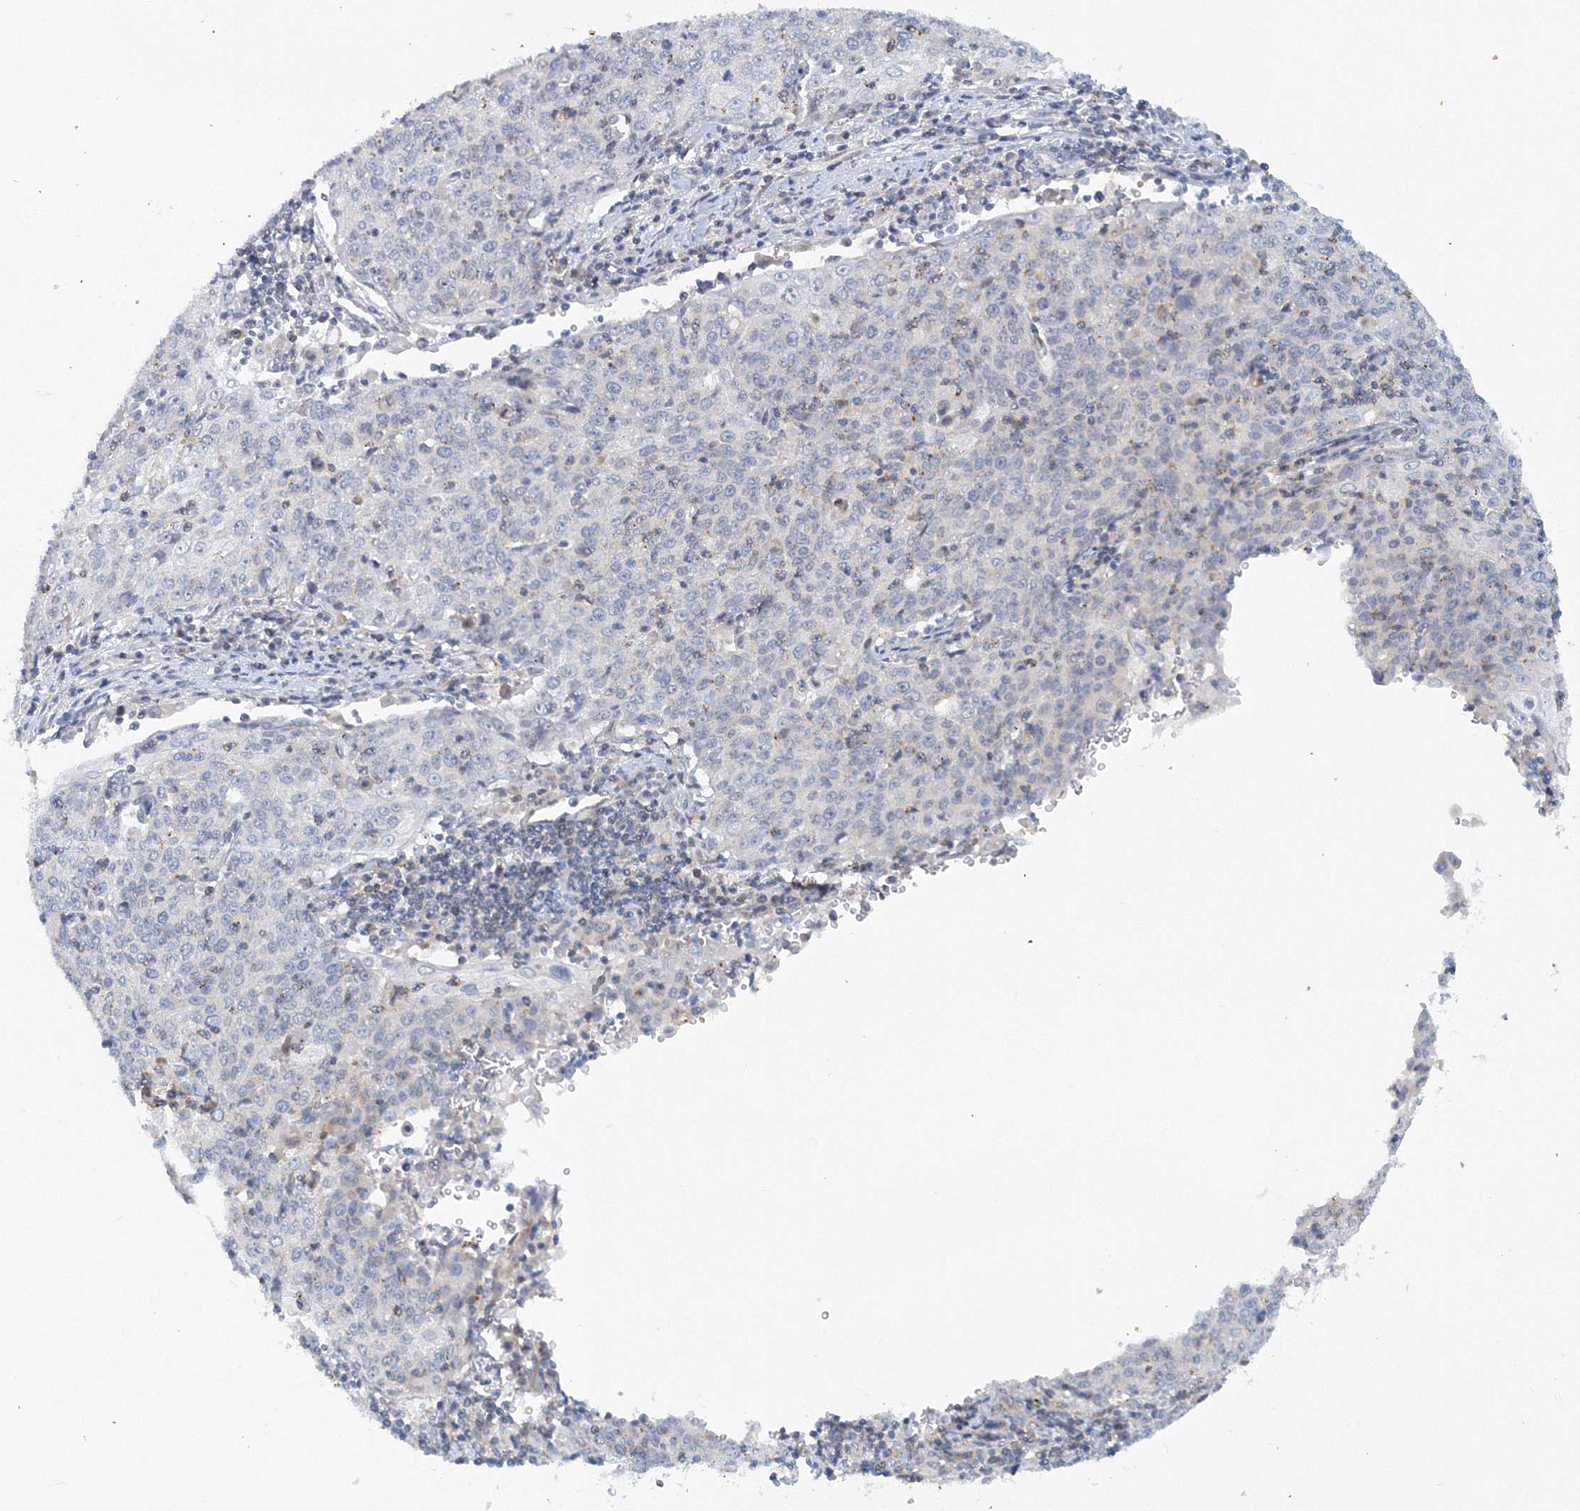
{"staining": {"intensity": "negative", "quantity": "none", "location": "none"}, "tissue": "cervical cancer", "cell_type": "Tumor cells", "image_type": "cancer", "snomed": [{"axis": "morphology", "description": "Squamous cell carcinoma, NOS"}, {"axis": "topography", "description": "Cervix"}], "caption": "IHC image of neoplastic tissue: human squamous cell carcinoma (cervical) stained with DAB reveals no significant protein positivity in tumor cells.", "gene": "SH3BP5", "patient": {"sex": "female", "age": 48}}